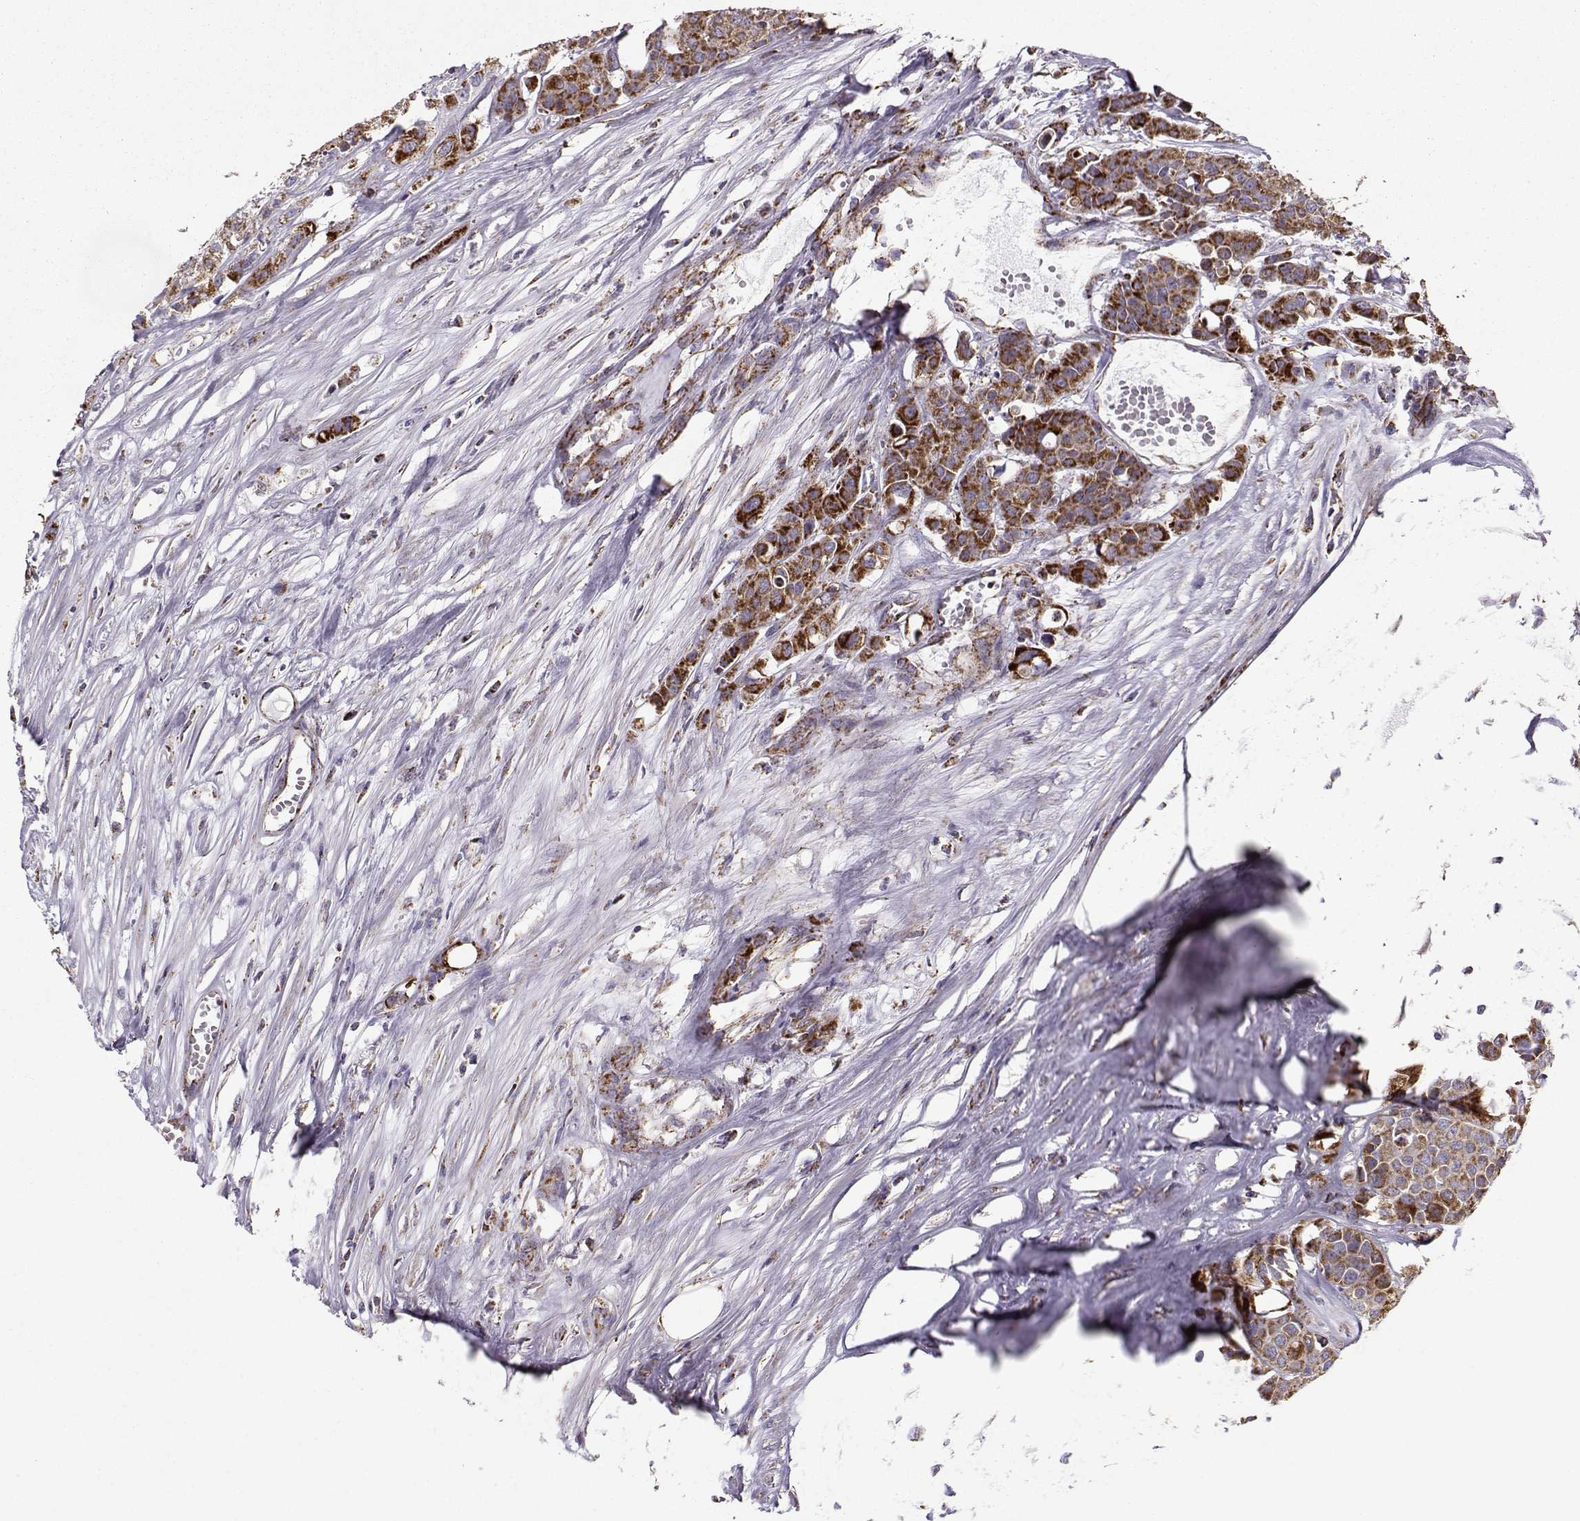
{"staining": {"intensity": "strong", "quantity": ">75%", "location": "cytoplasmic/membranous"}, "tissue": "carcinoid", "cell_type": "Tumor cells", "image_type": "cancer", "snomed": [{"axis": "morphology", "description": "Carcinoid, malignant, NOS"}, {"axis": "topography", "description": "Colon"}], "caption": "Malignant carcinoid tissue exhibits strong cytoplasmic/membranous staining in approximately >75% of tumor cells, visualized by immunohistochemistry.", "gene": "NECAB3", "patient": {"sex": "male", "age": 81}}